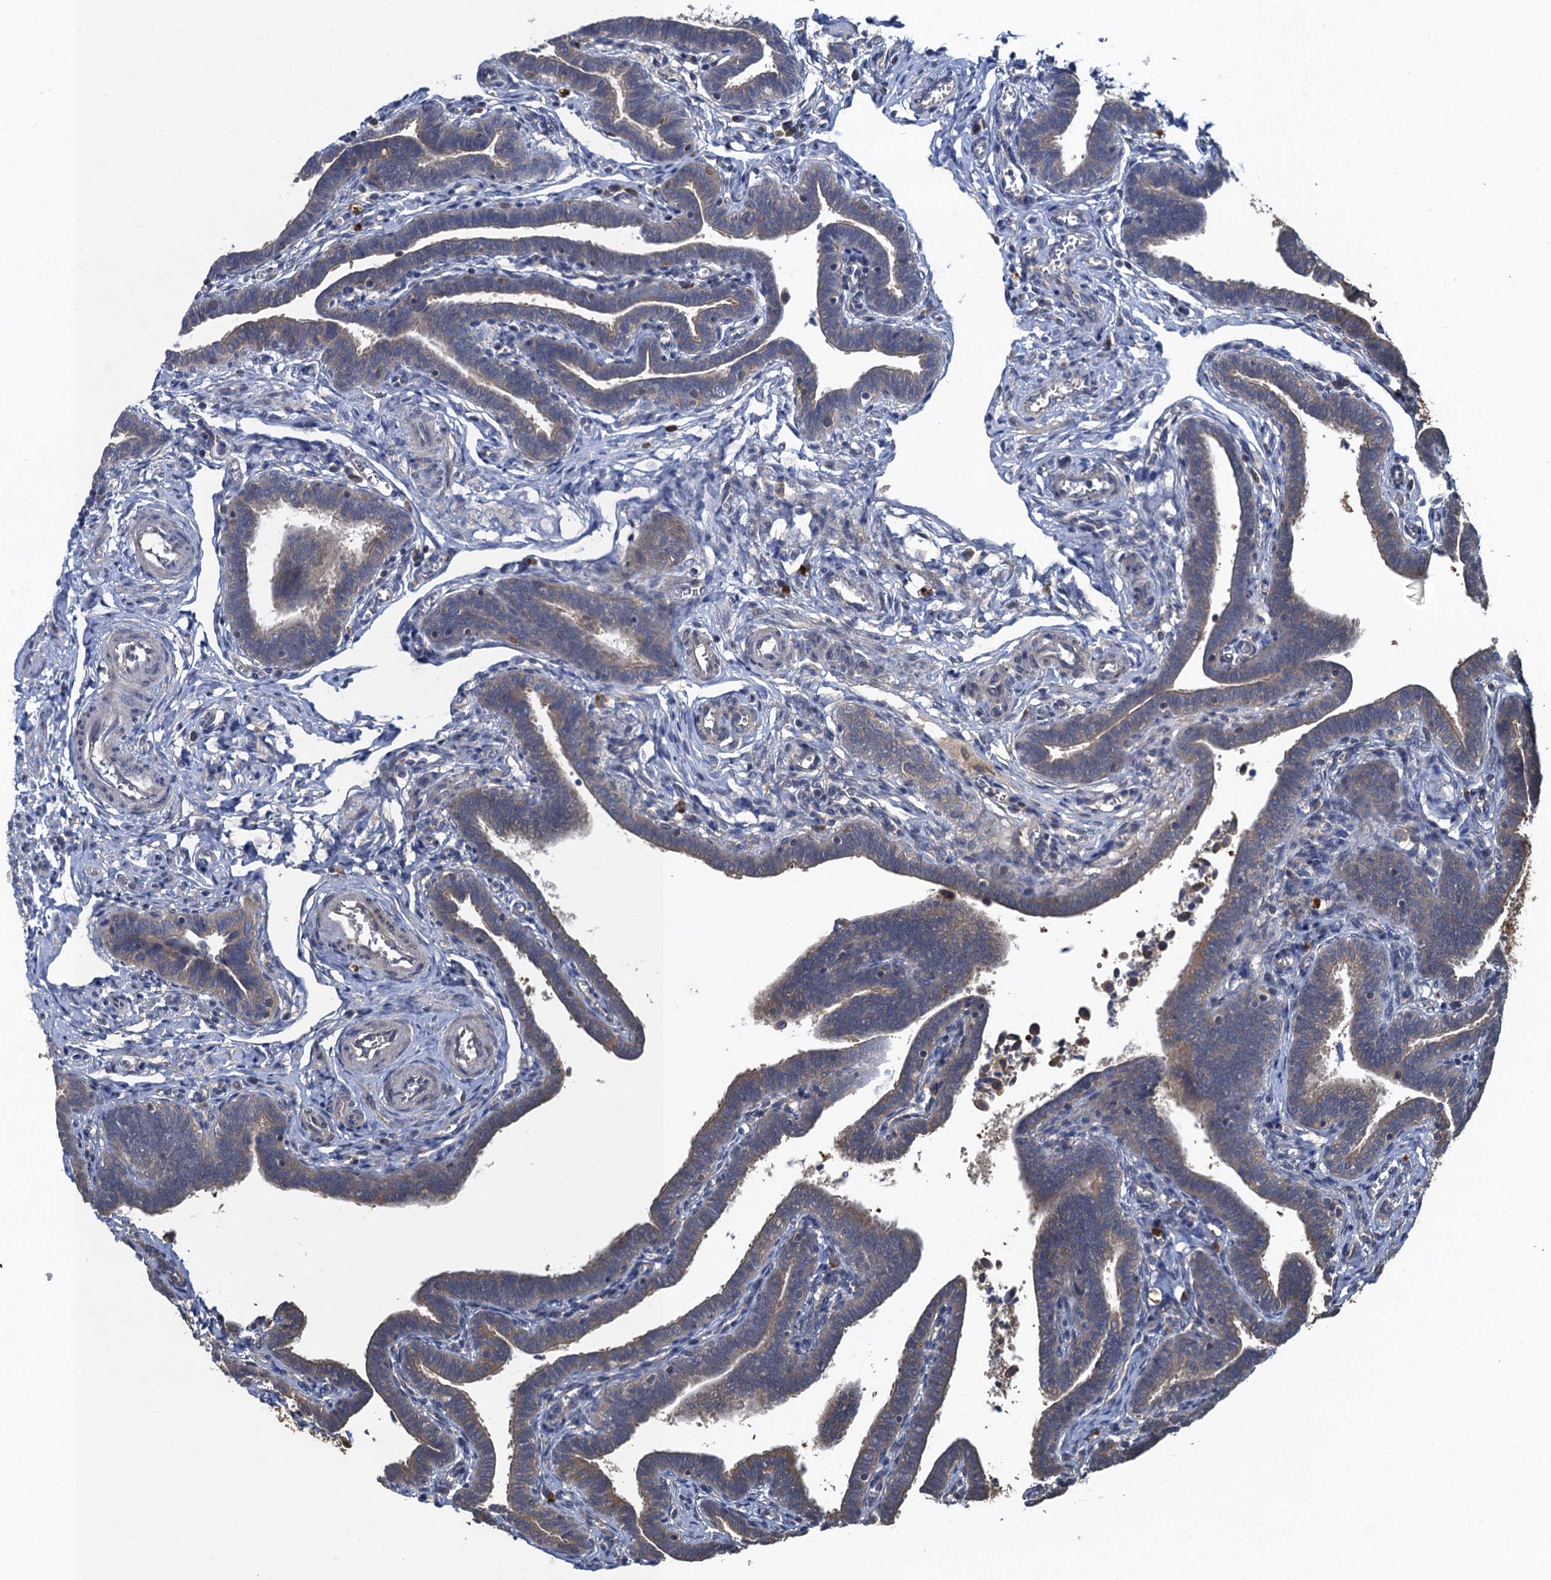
{"staining": {"intensity": "moderate", "quantity": "25%-75%", "location": "cytoplasmic/membranous"}, "tissue": "fallopian tube", "cell_type": "Glandular cells", "image_type": "normal", "snomed": [{"axis": "morphology", "description": "Normal tissue, NOS"}, {"axis": "topography", "description": "Fallopian tube"}], "caption": "This image reveals unremarkable fallopian tube stained with immunohistochemistry (IHC) to label a protein in brown. The cytoplasmic/membranous of glandular cells show moderate positivity for the protein. Nuclei are counter-stained blue.", "gene": "SNAP29", "patient": {"sex": "female", "age": 36}}